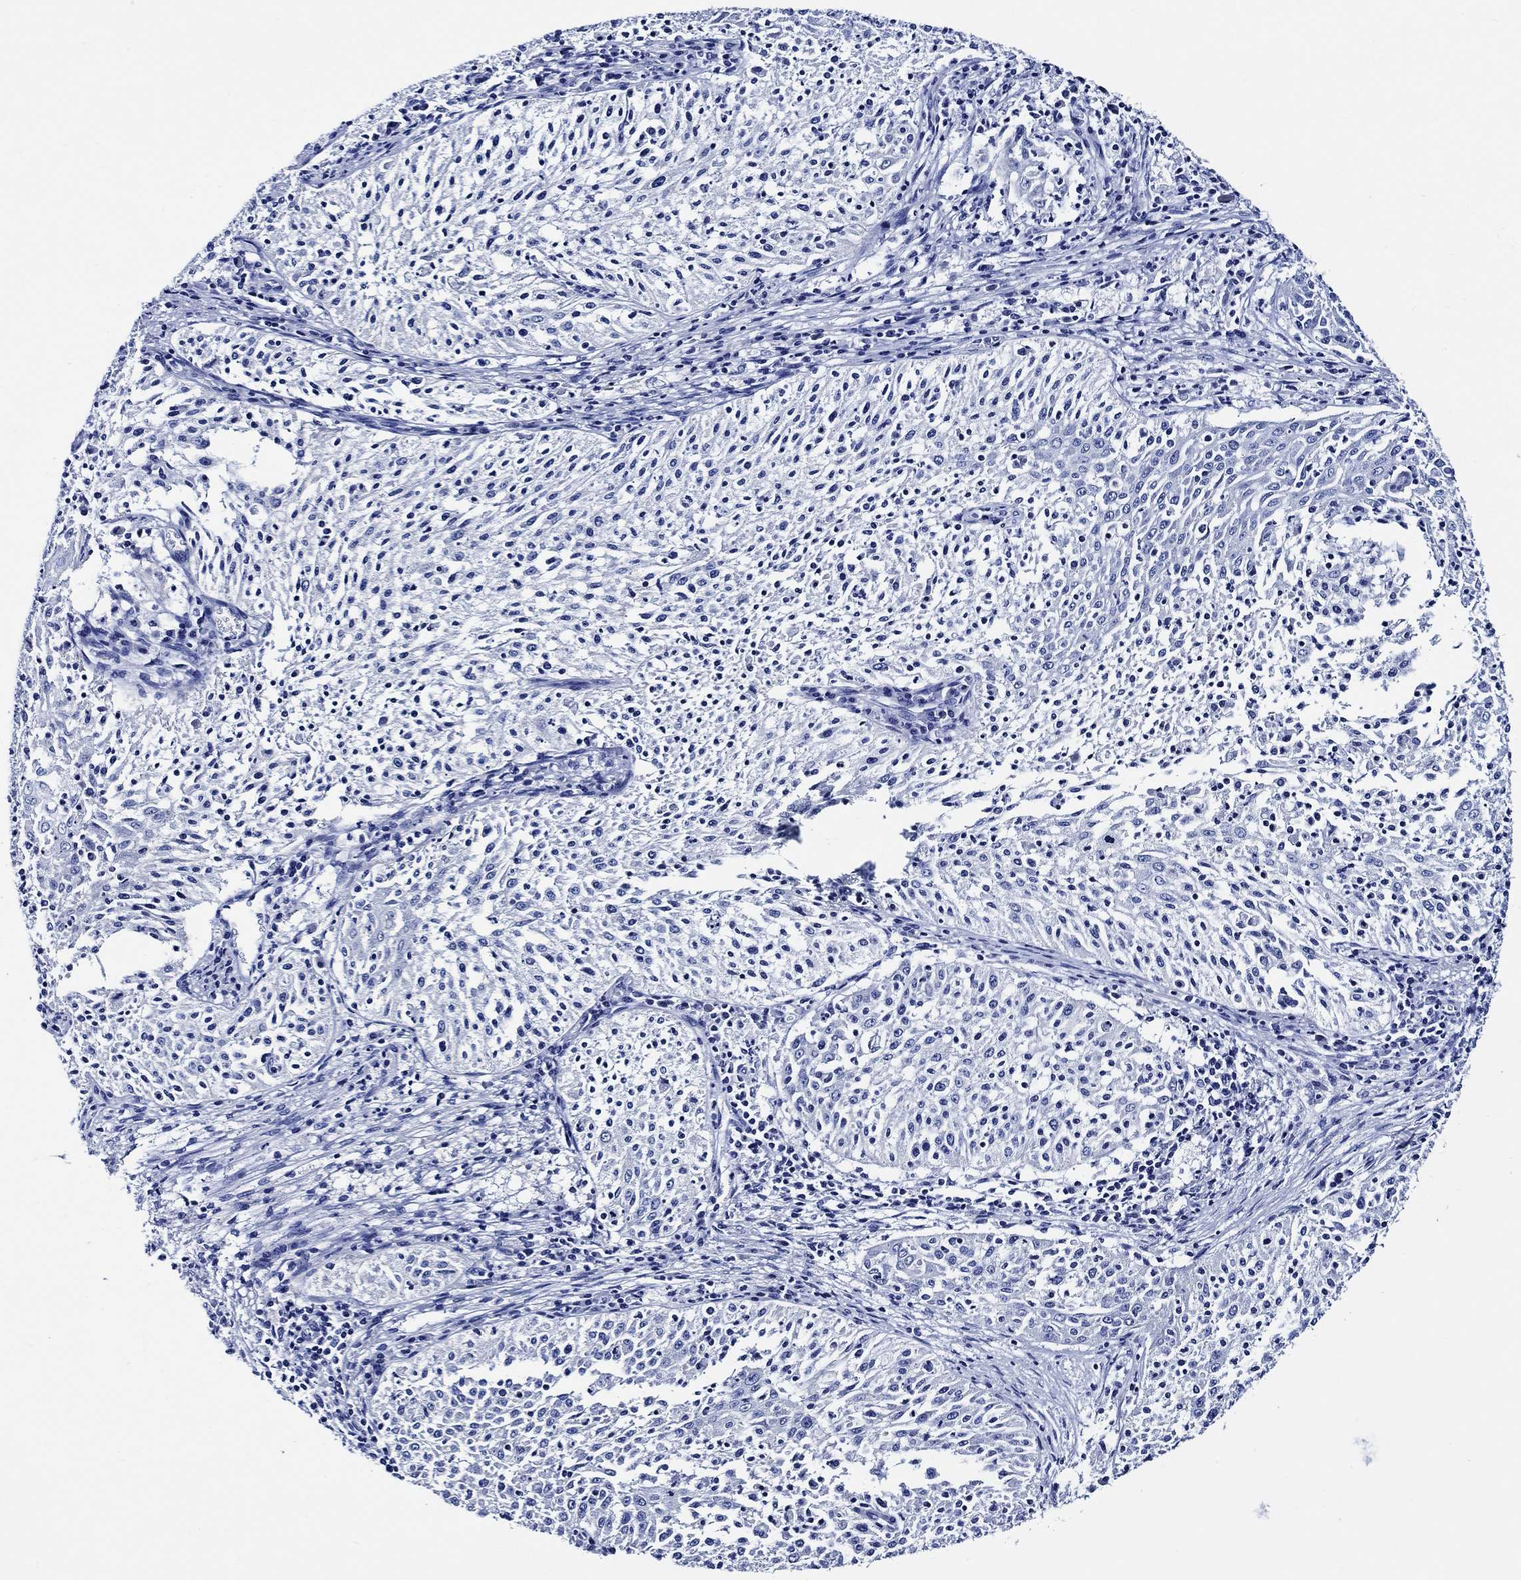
{"staining": {"intensity": "negative", "quantity": "none", "location": "none"}, "tissue": "cervical cancer", "cell_type": "Tumor cells", "image_type": "cancer", "snomed": [{"axis": "morphology", "description": "Squamous cell carcinoma, NOS"}, {"axis": "topography", "description": "Cervix"}], "caption": "There is no significant expression in tumor cells of cervical cancer (squamous cell carcinoma). Brightfield microscopy of IHC stained with DAB (3,3'-diaminobenzidine) (brown) and hematoxylin (blue), captured at high magnification.", "gene": "WDR62", "patient": {"sex": "female", "age": 41}}